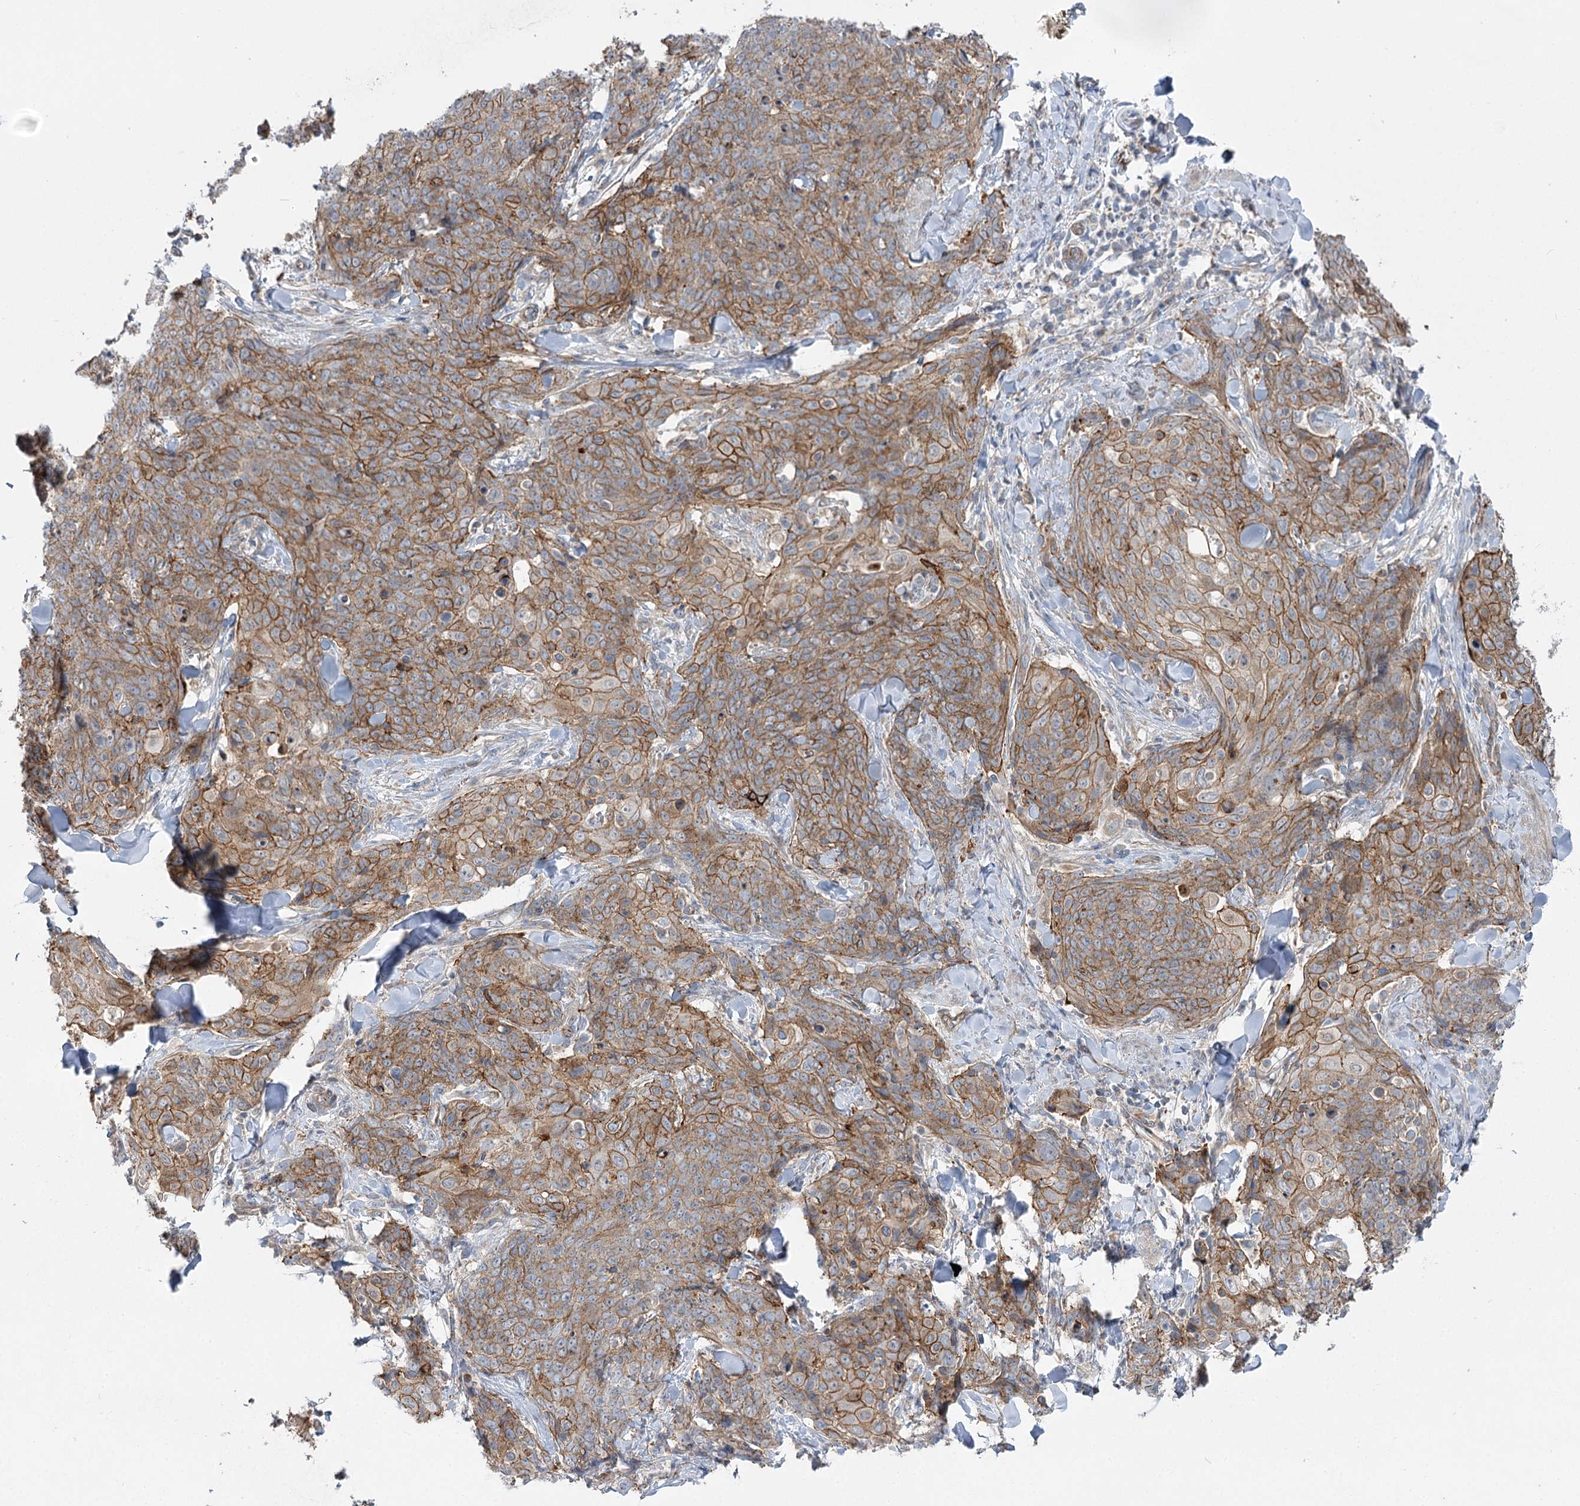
{"staining": {"intensity": "moderate", "quantity": ">75%", "location": "cytoplasmic/membranous"}, "tissue": "skin cancer", "cell_type": "Tumor cells", "image_type": "cancer", "snomed": [{"axis": "morphology", "description": "Squamous cell carcinoma, NOS"}, {"axis": "topography", "description": "Skin"}, {"axis": "topography", "description": "Vulva"}], "caption": "Immunohistochemistry staining of skin cancer (squamous cell carcinoma), which shows medium levels of moderate cytoplasmic/membranous expression in approximately >75% of tumor cells indicating moderate cytoplasmic/membranous protein staining. The staining was performed using DAB (3,3'-diaminobenzidine) (brown) for protein detection and nuclei were counterstained in hematoxylin (blue).", "gene": "KIAA0825", "patient": {"sex": "female", "age": 85}}